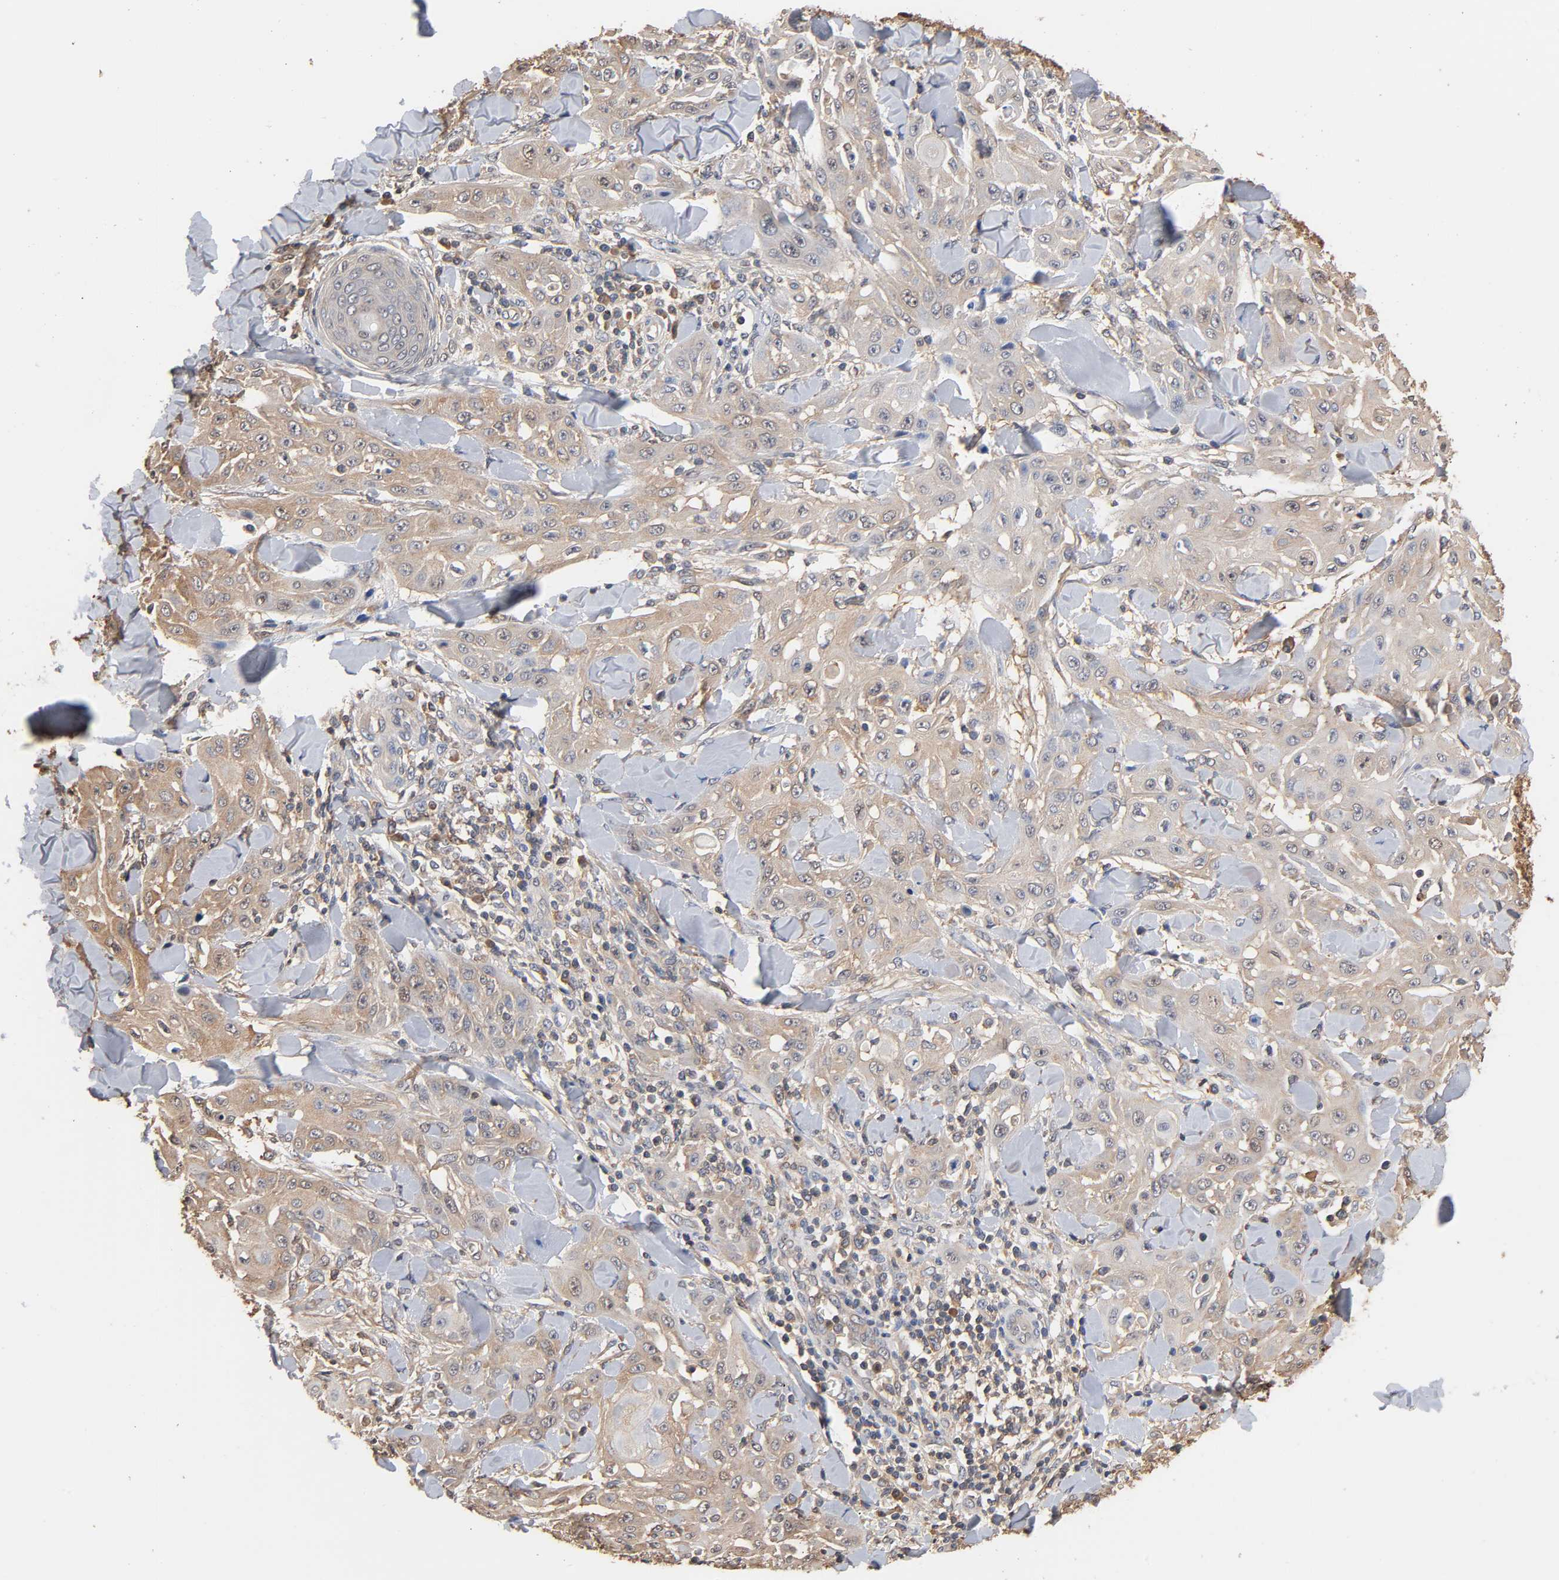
{"staining": {"intensity": "weak", "quantity": ">75%", "location": "cytoplasmic/membranous"}, "tissue": "skin cancer", "cell_type": "Tumor cells", "image_type": "cancer", "snomed": [{"axis": "morphology", "description": "Squamous cell carcinoma, NOS"}, {"axis": "topography", "description": "Skin"}], "caption": "Immunohistochemistry (IHC) staining of skin cancer, which displays low levels of weak cytoplasmic/membranous staining in about >75% of tumor cells indicating weak cytoplasmic/membranous protein positivity. The staining was performed using DAB (3,3'-diaminobenzidine) (brown) for protein detection and nuclei were counterstained in hematoxylin (blue).", "gene": "ALDOA", "patient": {"sex": "male", "age": 24}}